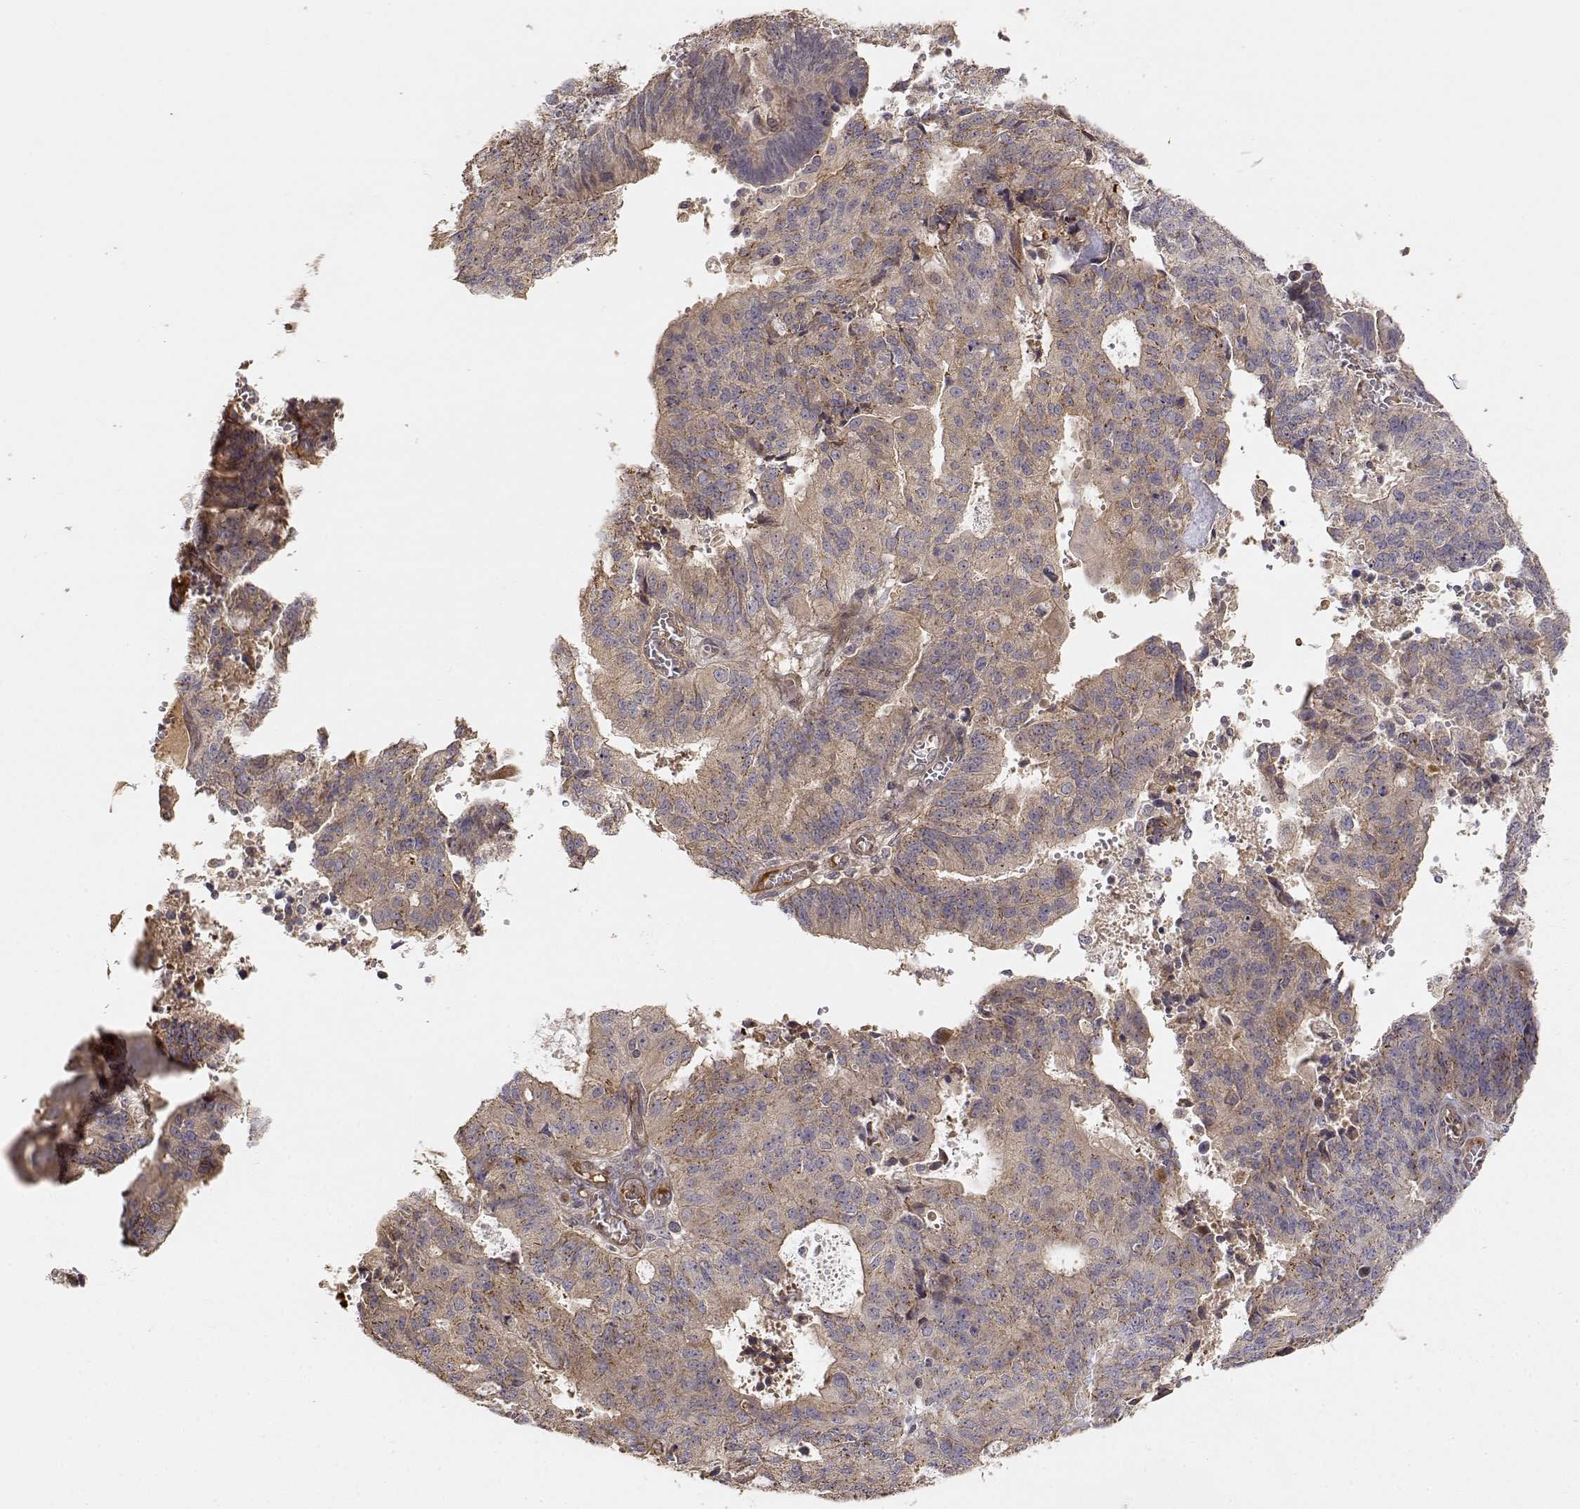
{"staining": {"intensity": "moderate", "quantity": "25%-75%", "location": "cytoplasmic/membranous"}, "tissue": "endometrial cancer", "cell_type": "Tumor cells", "image_type": "cancer", "snomed": [{"axis": "morphology", "description": "Adenocarcinoma, NOS"}, {"axis": "topography", "description": "Endometrium"}], "caption": "Protein analysis of endometrial adenocarcinoma tissue exhibits moderate cytoplasmic/membranous expression in about 25%-75% of tumor cells.", "gene": "PICK1", "patient": {"sex": "female", "age": 82}}